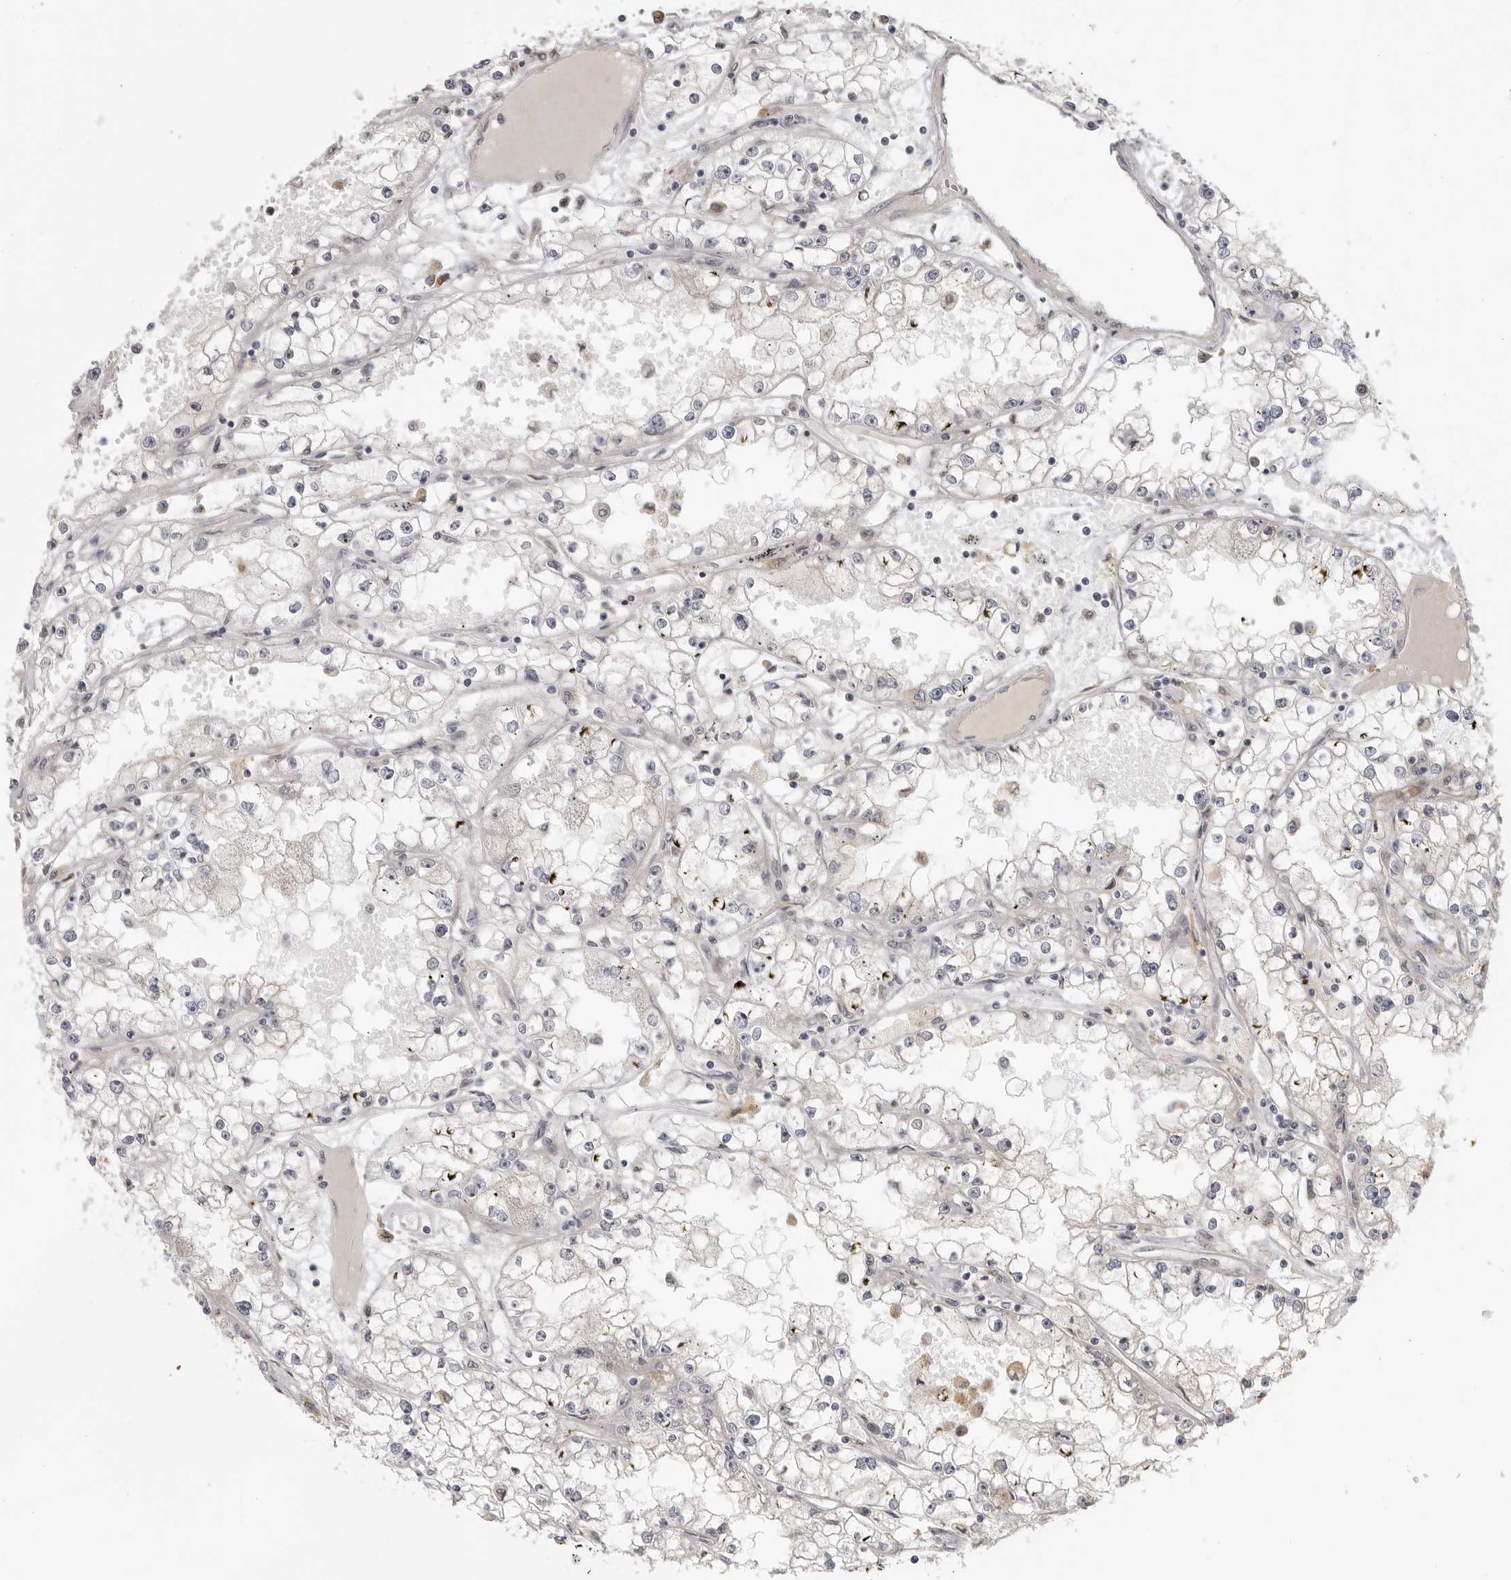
{"staining": {"intensity": "negative", "quantity": "none", "location": "none"}, "tissue": "renal cancer", "cell_type": "Tumor cells", "image_type": "cancer", "snomed": [{"axis": "morphology", "description": "Adenocarcinoma, NOS"}, {"axis": "topography", "description": "Kidney"}], "caption": "Image shows no protein positivity in tumor cells of renal cancer (adenocarcinoma) tissue.", "gene": "IDO1", "patient": {"sex": "male", "age": 56}}